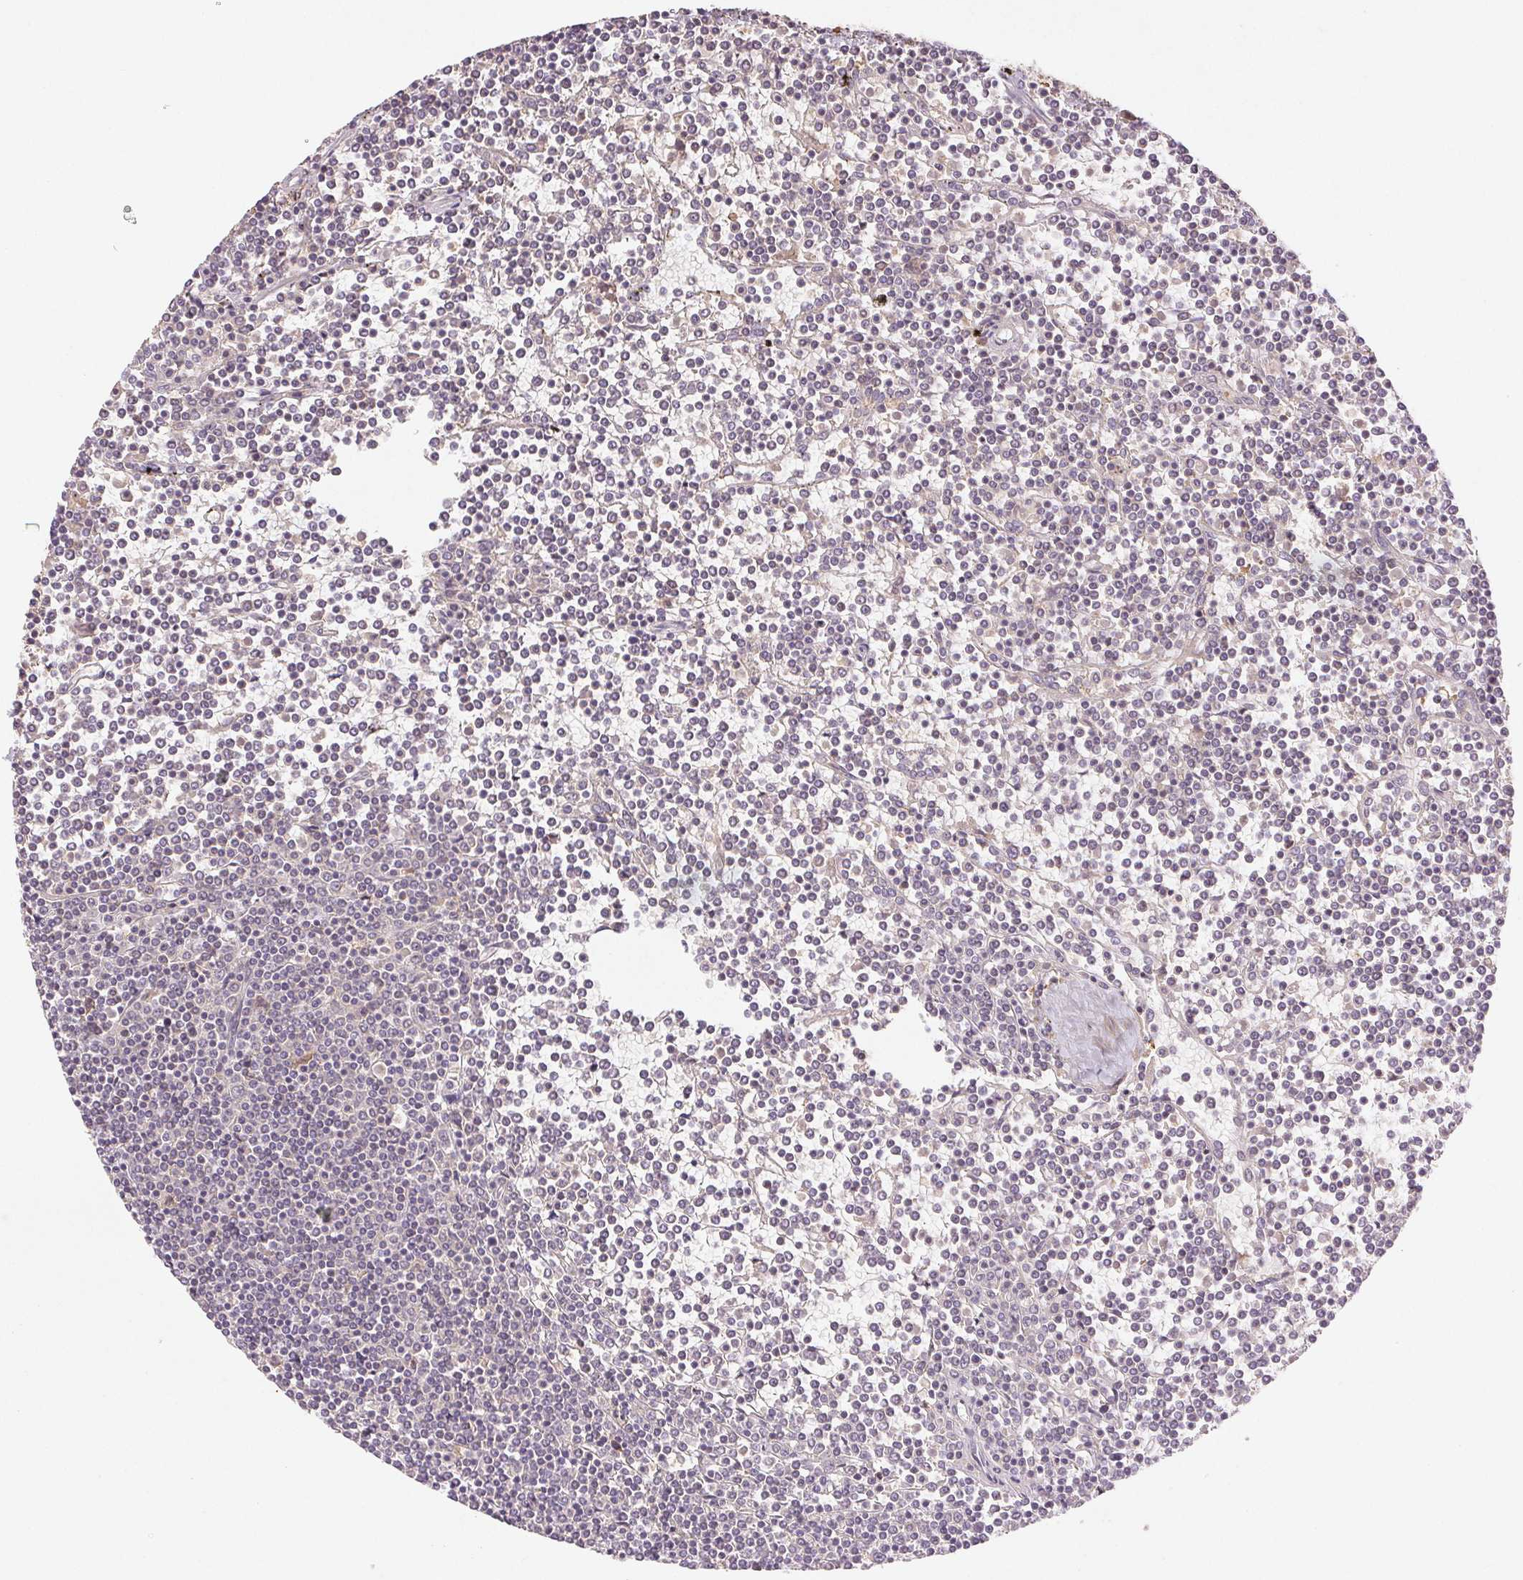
{"staining": {"intensity": "negative", "quantity": "none", "location": "none"}, "tissue": "lymphoma", "cell_type": "Tumor cells", "image_type": "cancer", "snomed": [{"axis": "morphology", "description": "Malignant lymphoma, non-Hodgkin's type, Low grade"}, {"axis": "topography", "description": "Spleen"}], "caption": "DAB (3,3'-diaminobenzidine) immunohistochemical staining of human malignant lymphoma, non-Hodgkin's type (low-grade) exhibits no significant staining in tumor cells.", "gene": "YIF1B", "patient": {"sex": "female", "age": 19}}